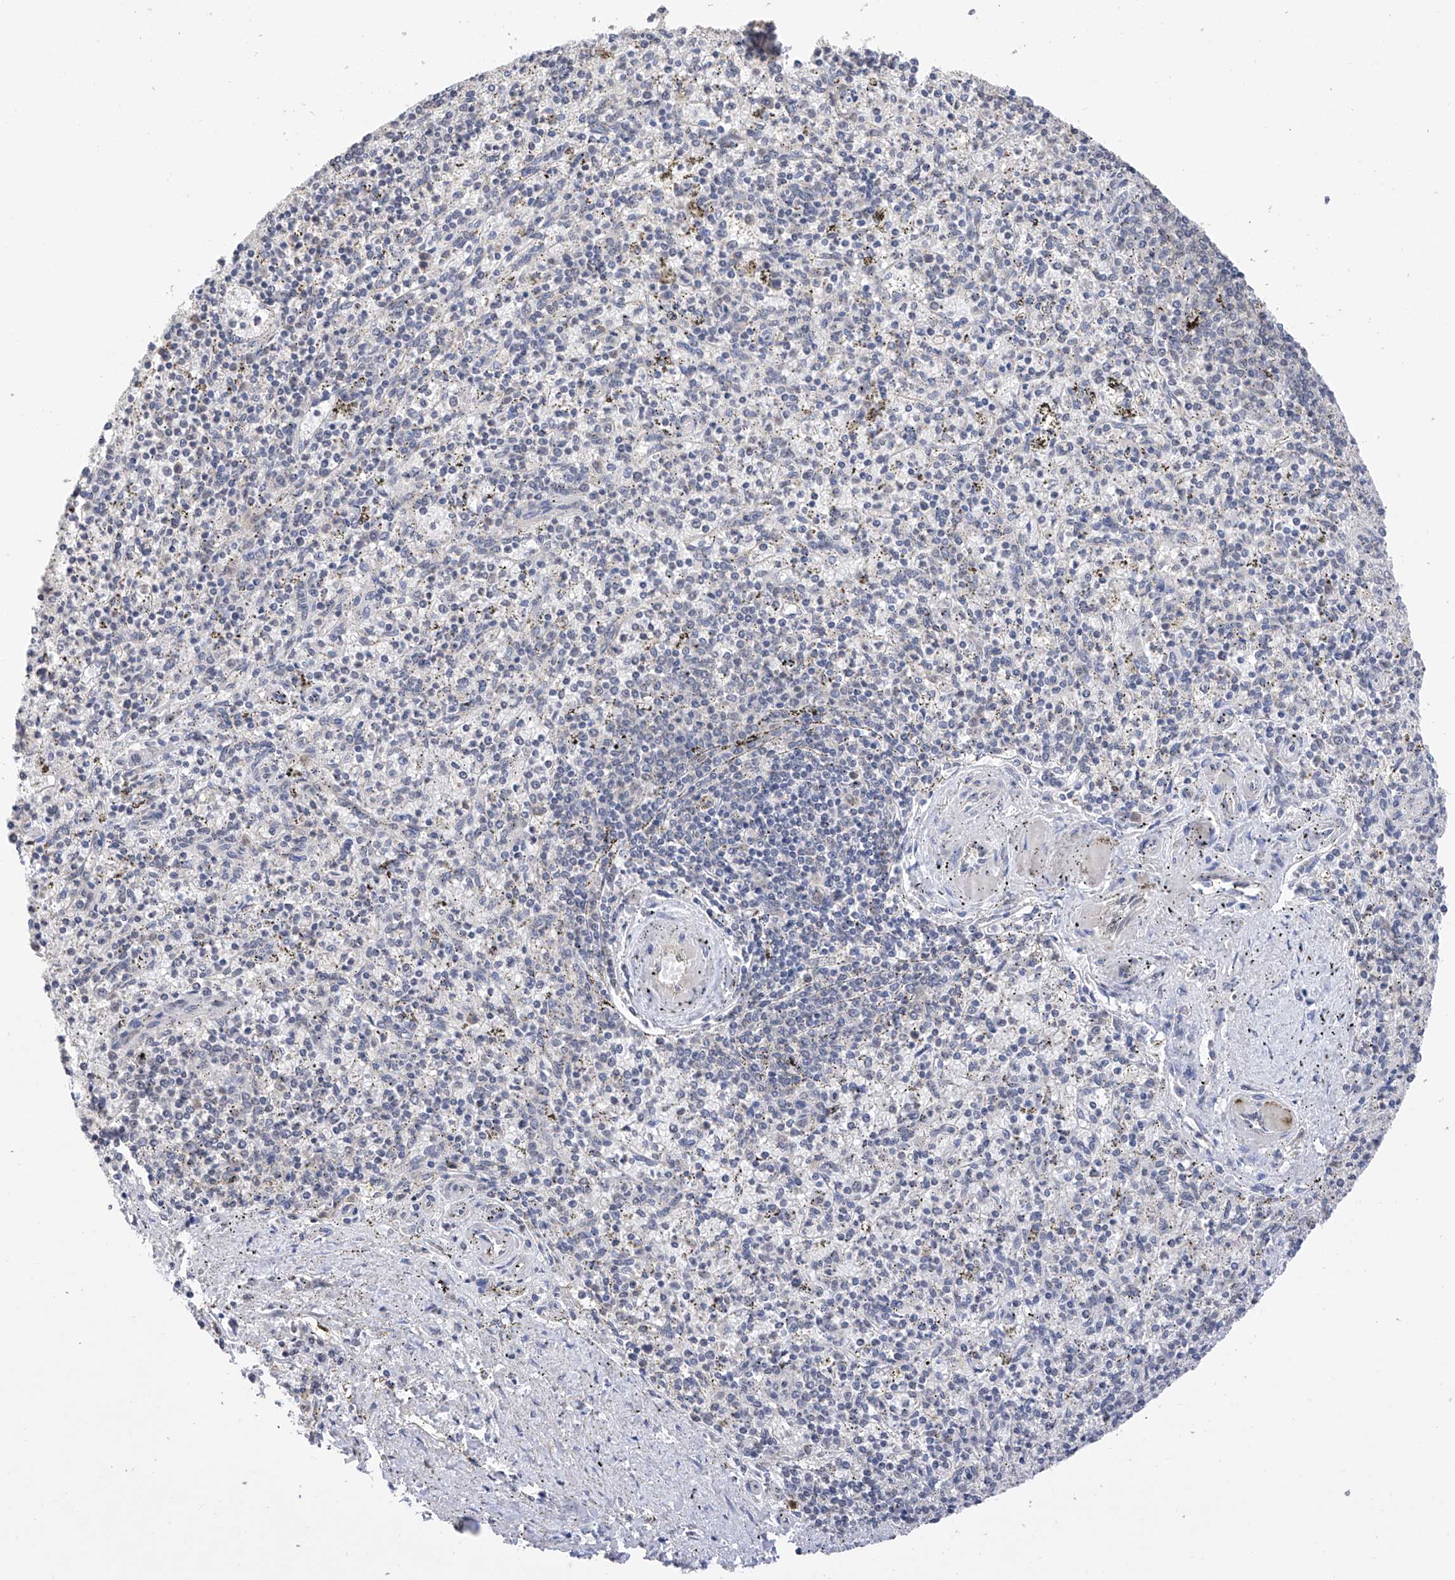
{"staining": {"intensity": "negative", "quantity": "none", "location": "none"}, "tissue": "spleen", "cell_type": "Cells in red pulp", "image_type": "normal", "snomed": [{"axis": "morphology", "description": "Normal tissue, NOS"}, {"axis": "topography", "description": "Spleen"}], "caption": "Immunohistochemical staining of normal human spleen exhibits no significant expression in cells in red pulp.", "gene": "DMAP1", "patient": {"sex": "male", "age": 72}}